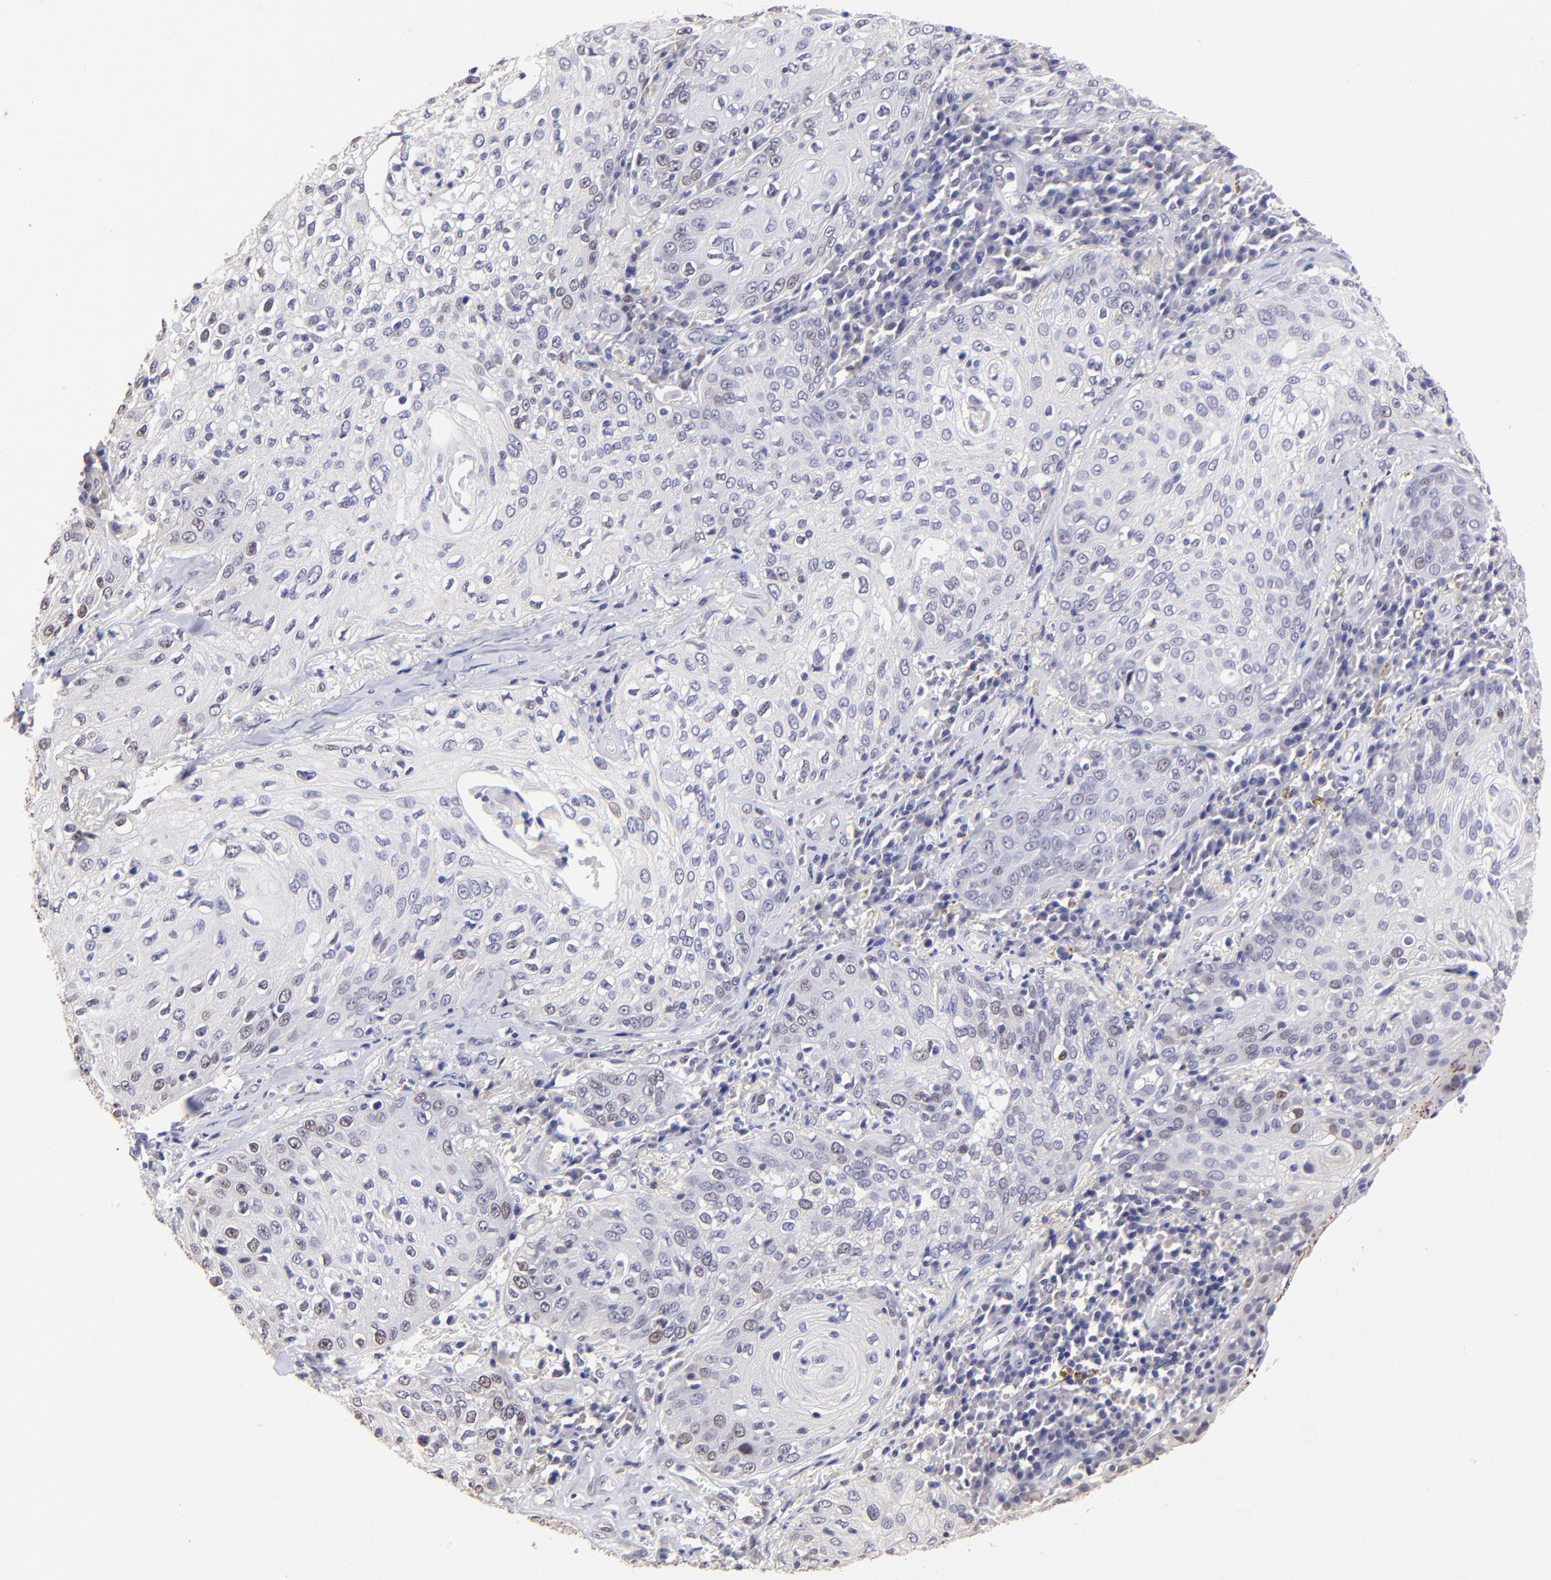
{"staining": {"intensity": "moderate", "quantity": "25%-75%", "location": "nuclear"}, "tissue": "skin cancer", "cell_type": "Tumor cells", "image_type": "cancer", "snomed": [{"axis": "morphology", "description": "Squamous cell carcinoma, NOS"}, {"axis": "topography", "description": "Skin"}], "caption": "This histopathology image exhibits immunohistochemistry staining of human skin squamous cell carcinoma, with medium moderate nuclear expression in approximately 25%-75% of tumor cells.", "gene": "DNMT1", "patient": {"sex": "male", "age": 65}}